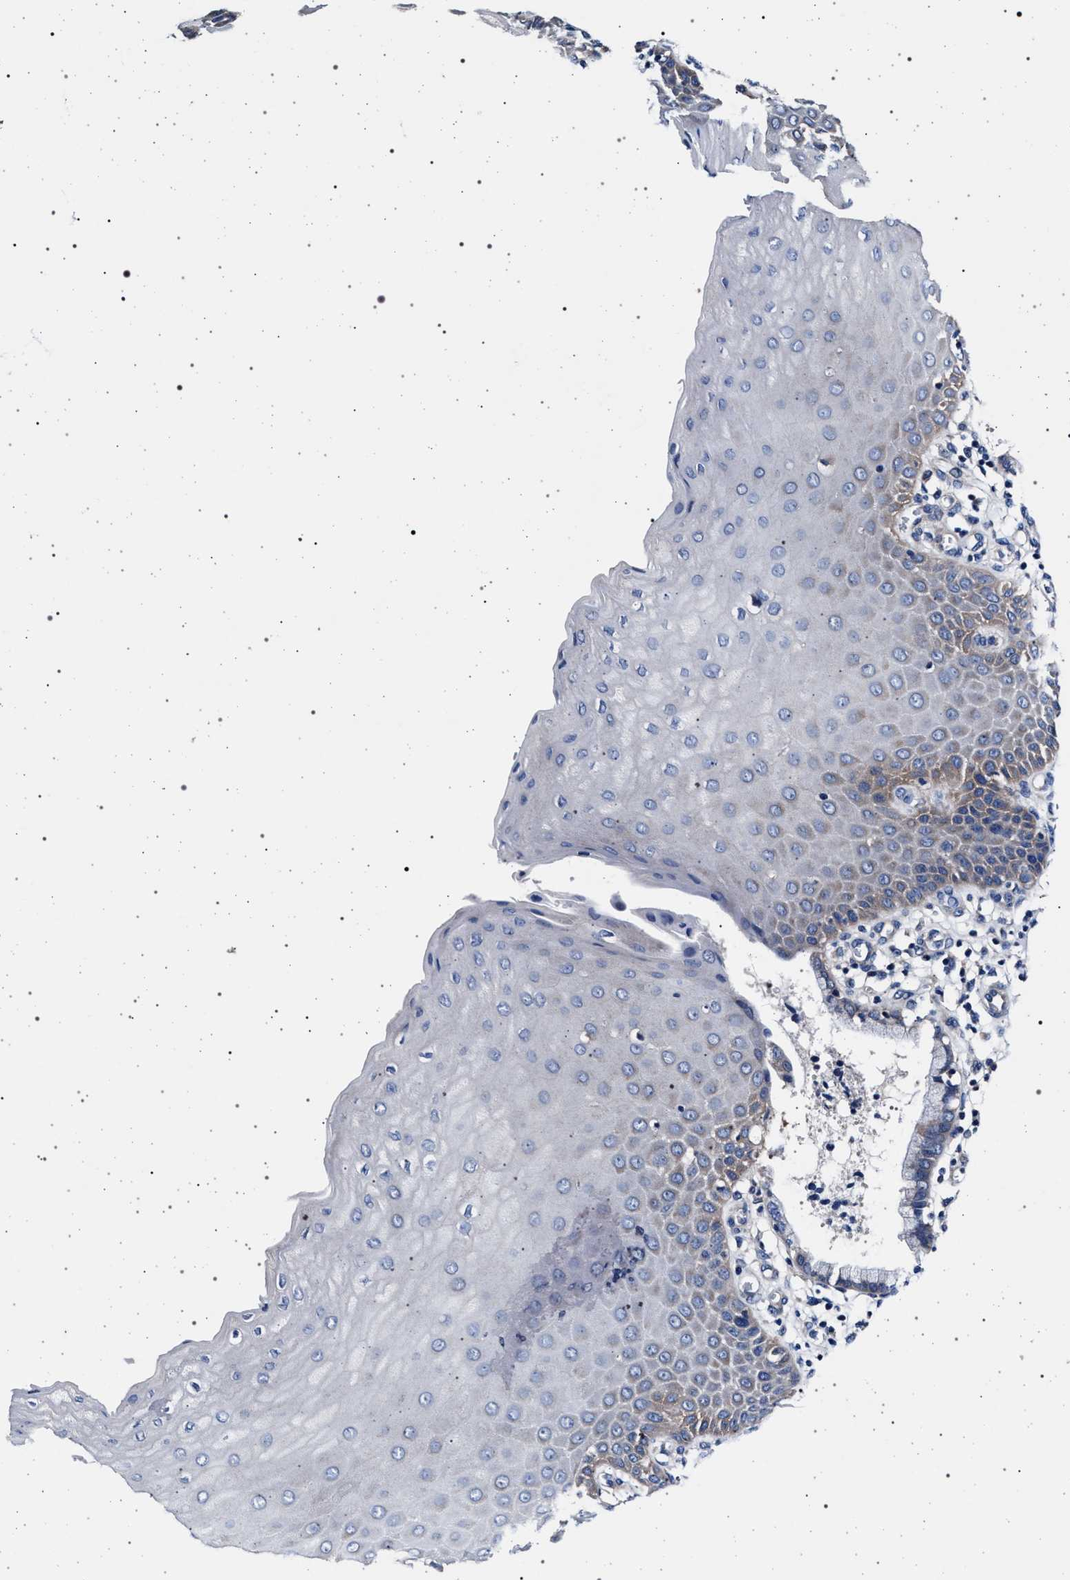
{"staining": {"intensity": "negative", "quantity": "none", "location": "none"}, "tissue": "cervix", "cell_type": "Glandular cells", "image_type": "normal", "snomed": [{"axis": "morphology", "description": "Normal tissue, NOS"}, {"axis": "topography", "description": "Cervix"}], "caption": "Glandular cells show no significant protein expression in normal cervix.", "gene": "MAP3K2", "patient": {"sex": "female", "age": 55}}